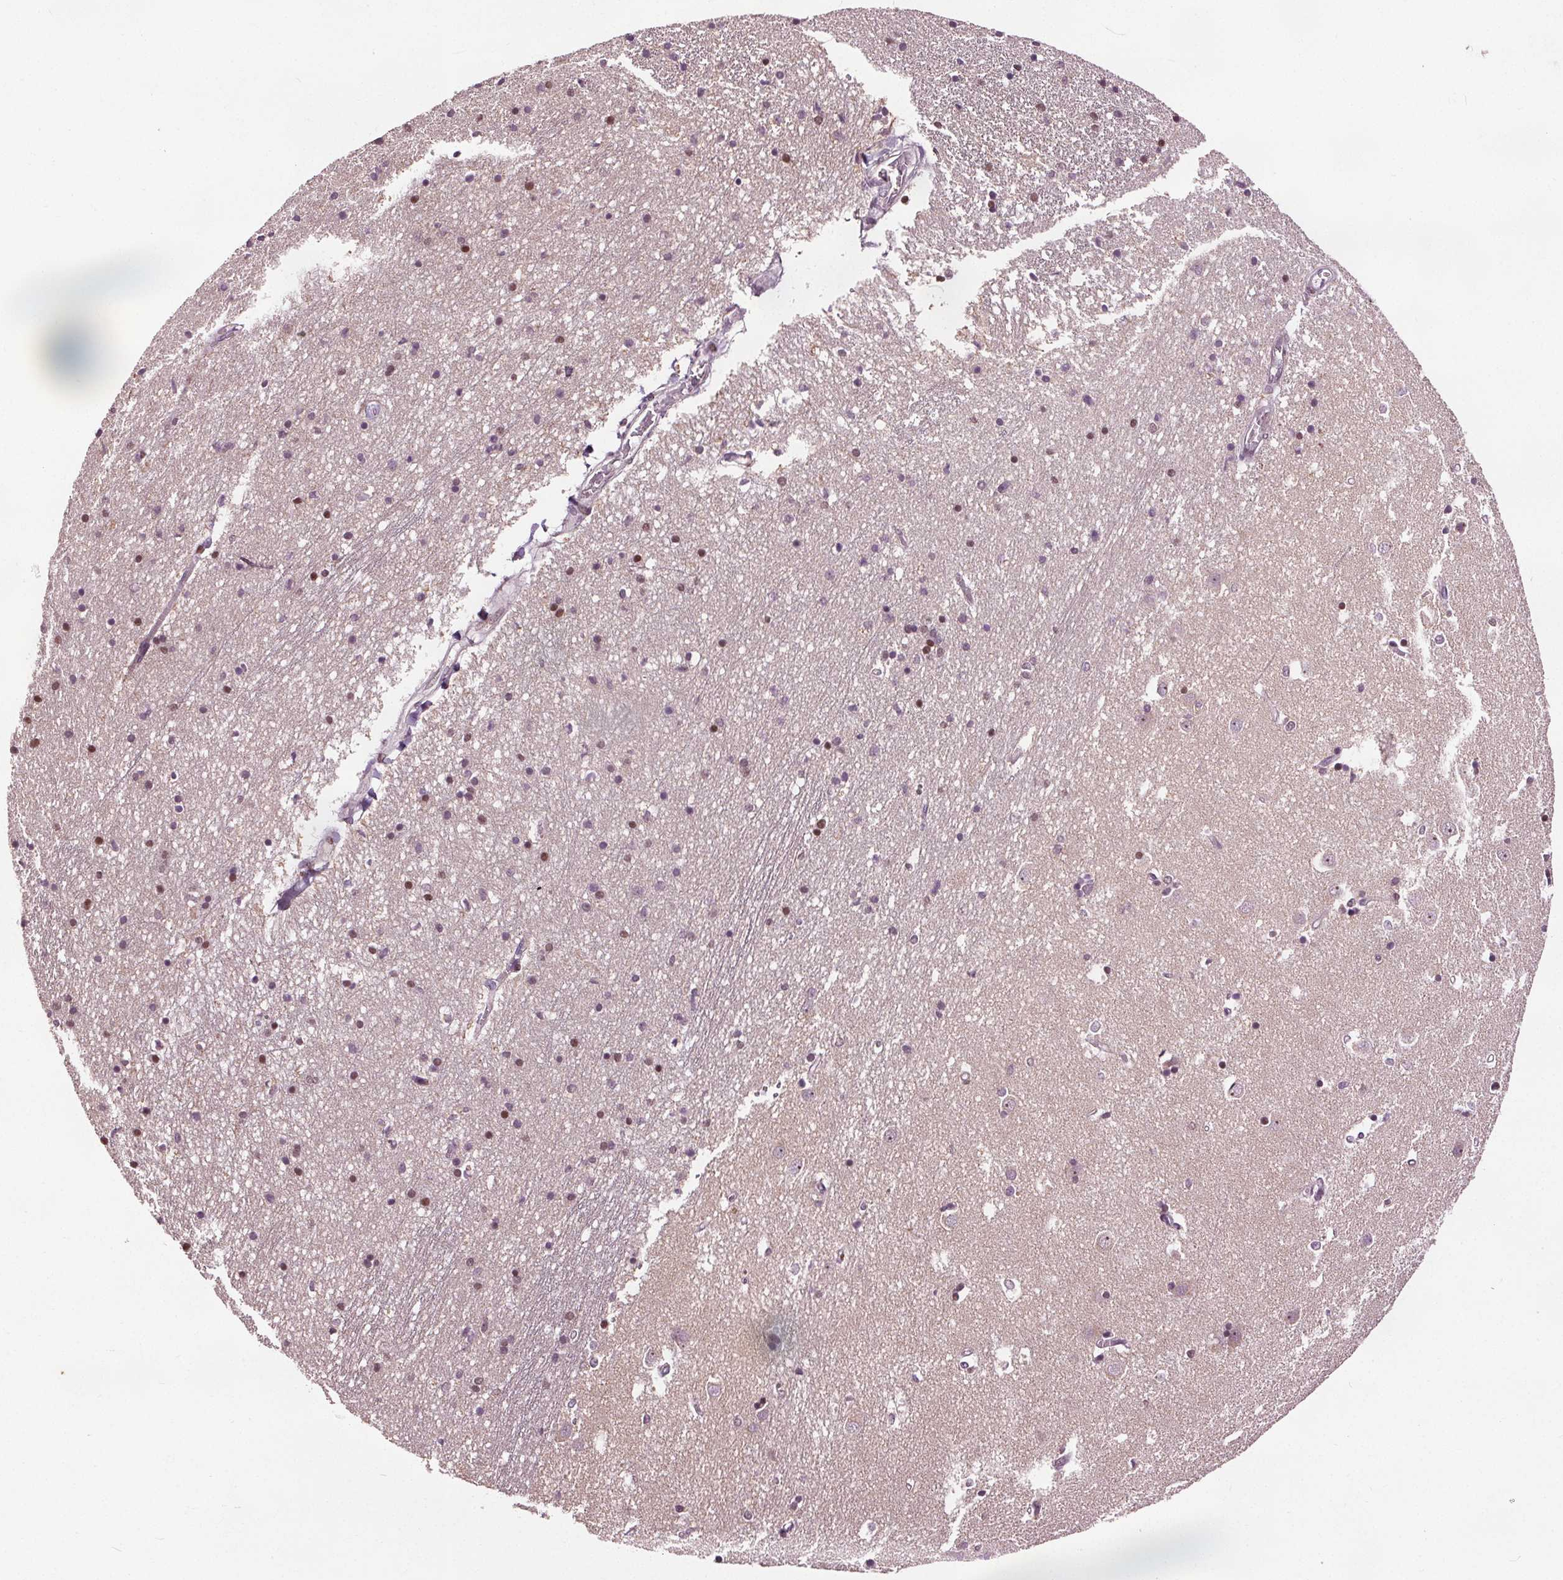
{"staining": {"intensity": "moderate", "quantity": "25%-75%", "location": "nuclear"}, "tissue": "caudate", "cell_type": "Glial cells", "image_type": "normal", "snomed": [{"axis": "morphology", "description": "Normal tissue, NOS"}, {"axis": "topography", "description": "Lateral ventricle wall"}], "caption": "Immunohistochemistry micrograph of benign caudate stained for a protein (brown), which displays medium levels of moderate nuclear staining in about 25%-75% of glial cells.", "gene": "DDX11", "patient": {"sex": "male", "age": 54}}